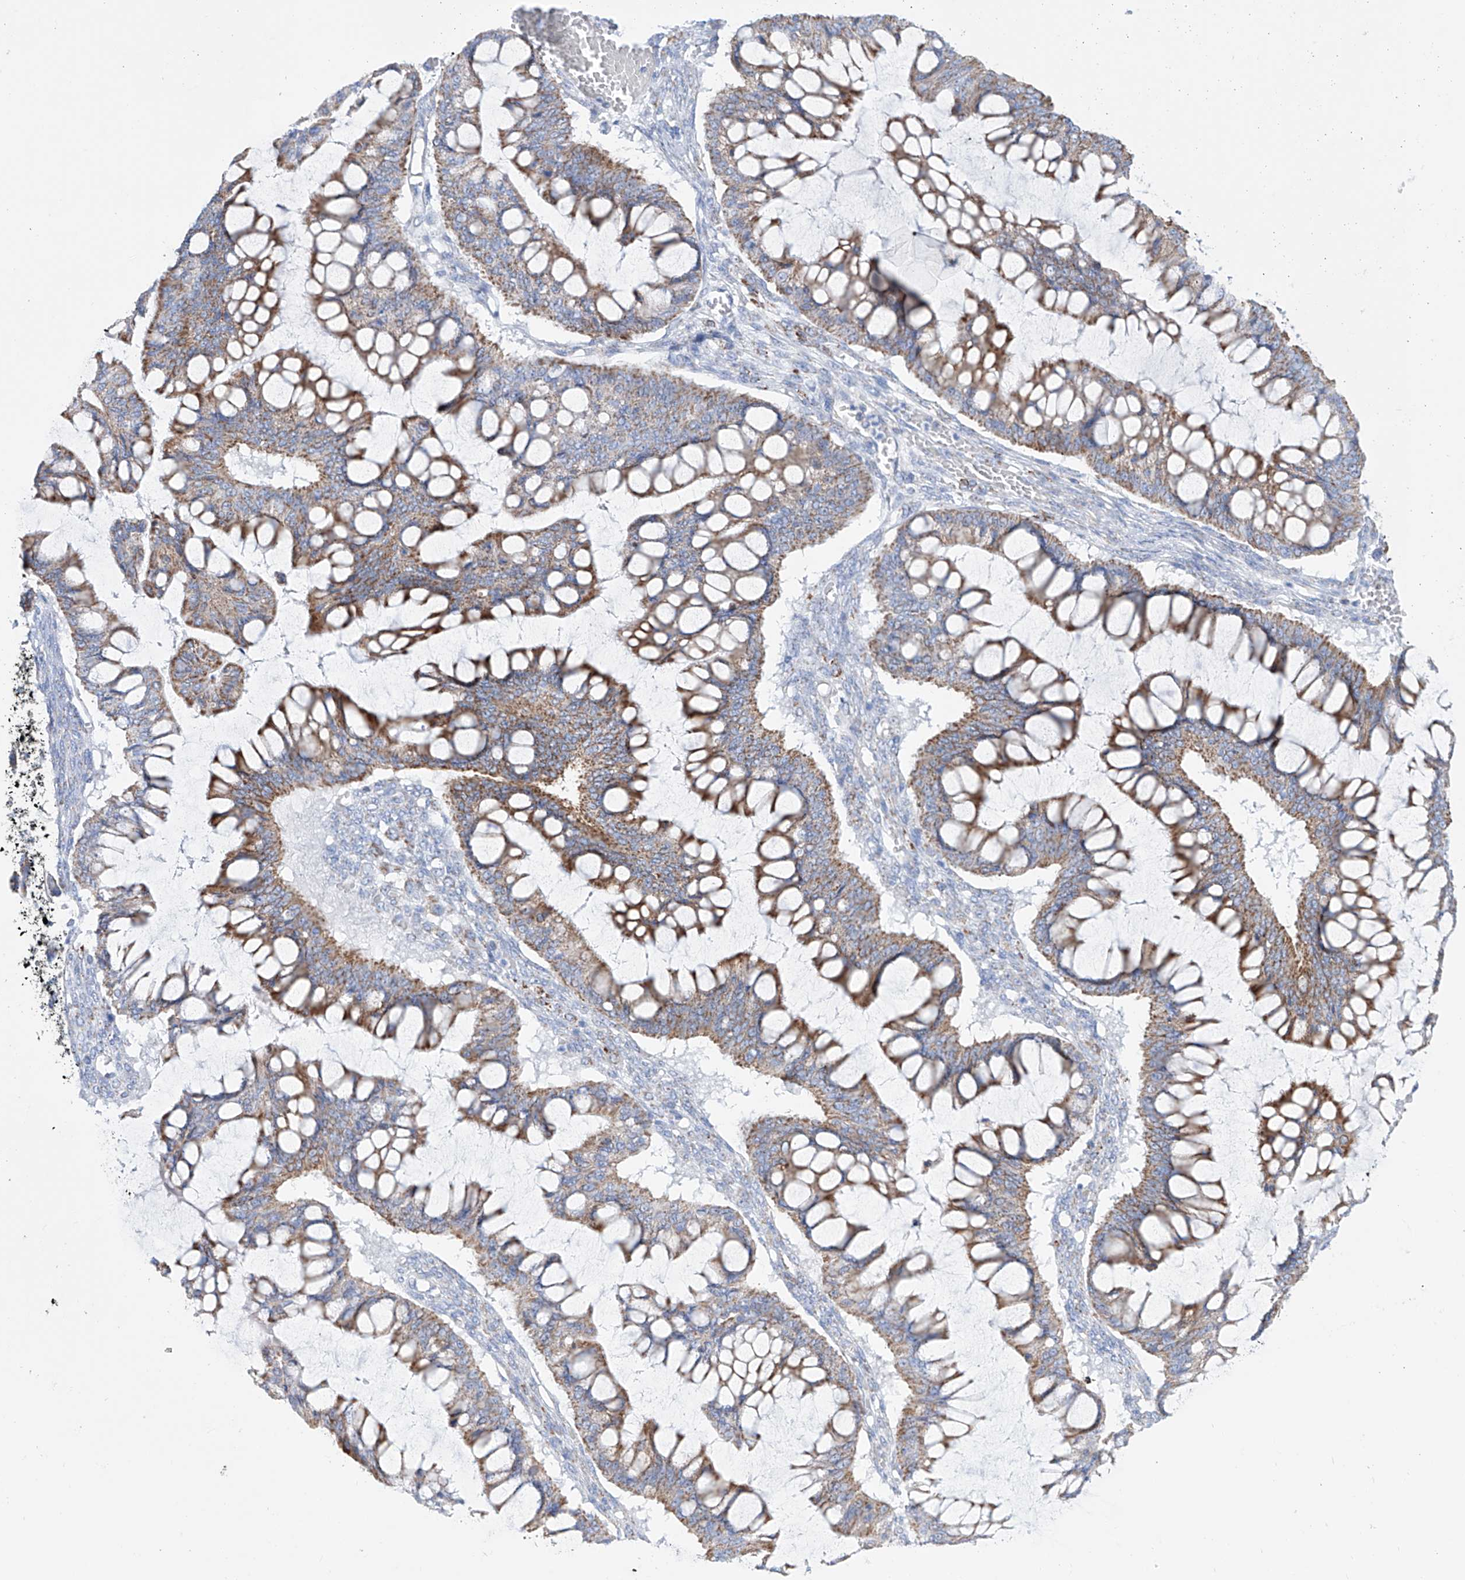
{"staining": {"intensity": "moderate", "quantity": ">75%", "location": "cytoplasmic/membranous"}, "tissue": "ovarian cancer", "cell_type": "Tumor cells", "image_type": "cancer", "snomed": [{"axis": "morphology", "description": "Cystadenocarcinoma, mucinous, NOS"}, {"axis": "topography", "description": "Ovary"}], "caption": "Immunohistochemistry of human ovarian cancer (mucinous cystadenocarcinoma) exhibits medium levels of moderate cytoplasmic/membranous expression in approximately >75% of tumor cells. Nuclei are stained in blue.", "gene": "ALDH6A1", "patient": {"sex": "female", "age": 73}}